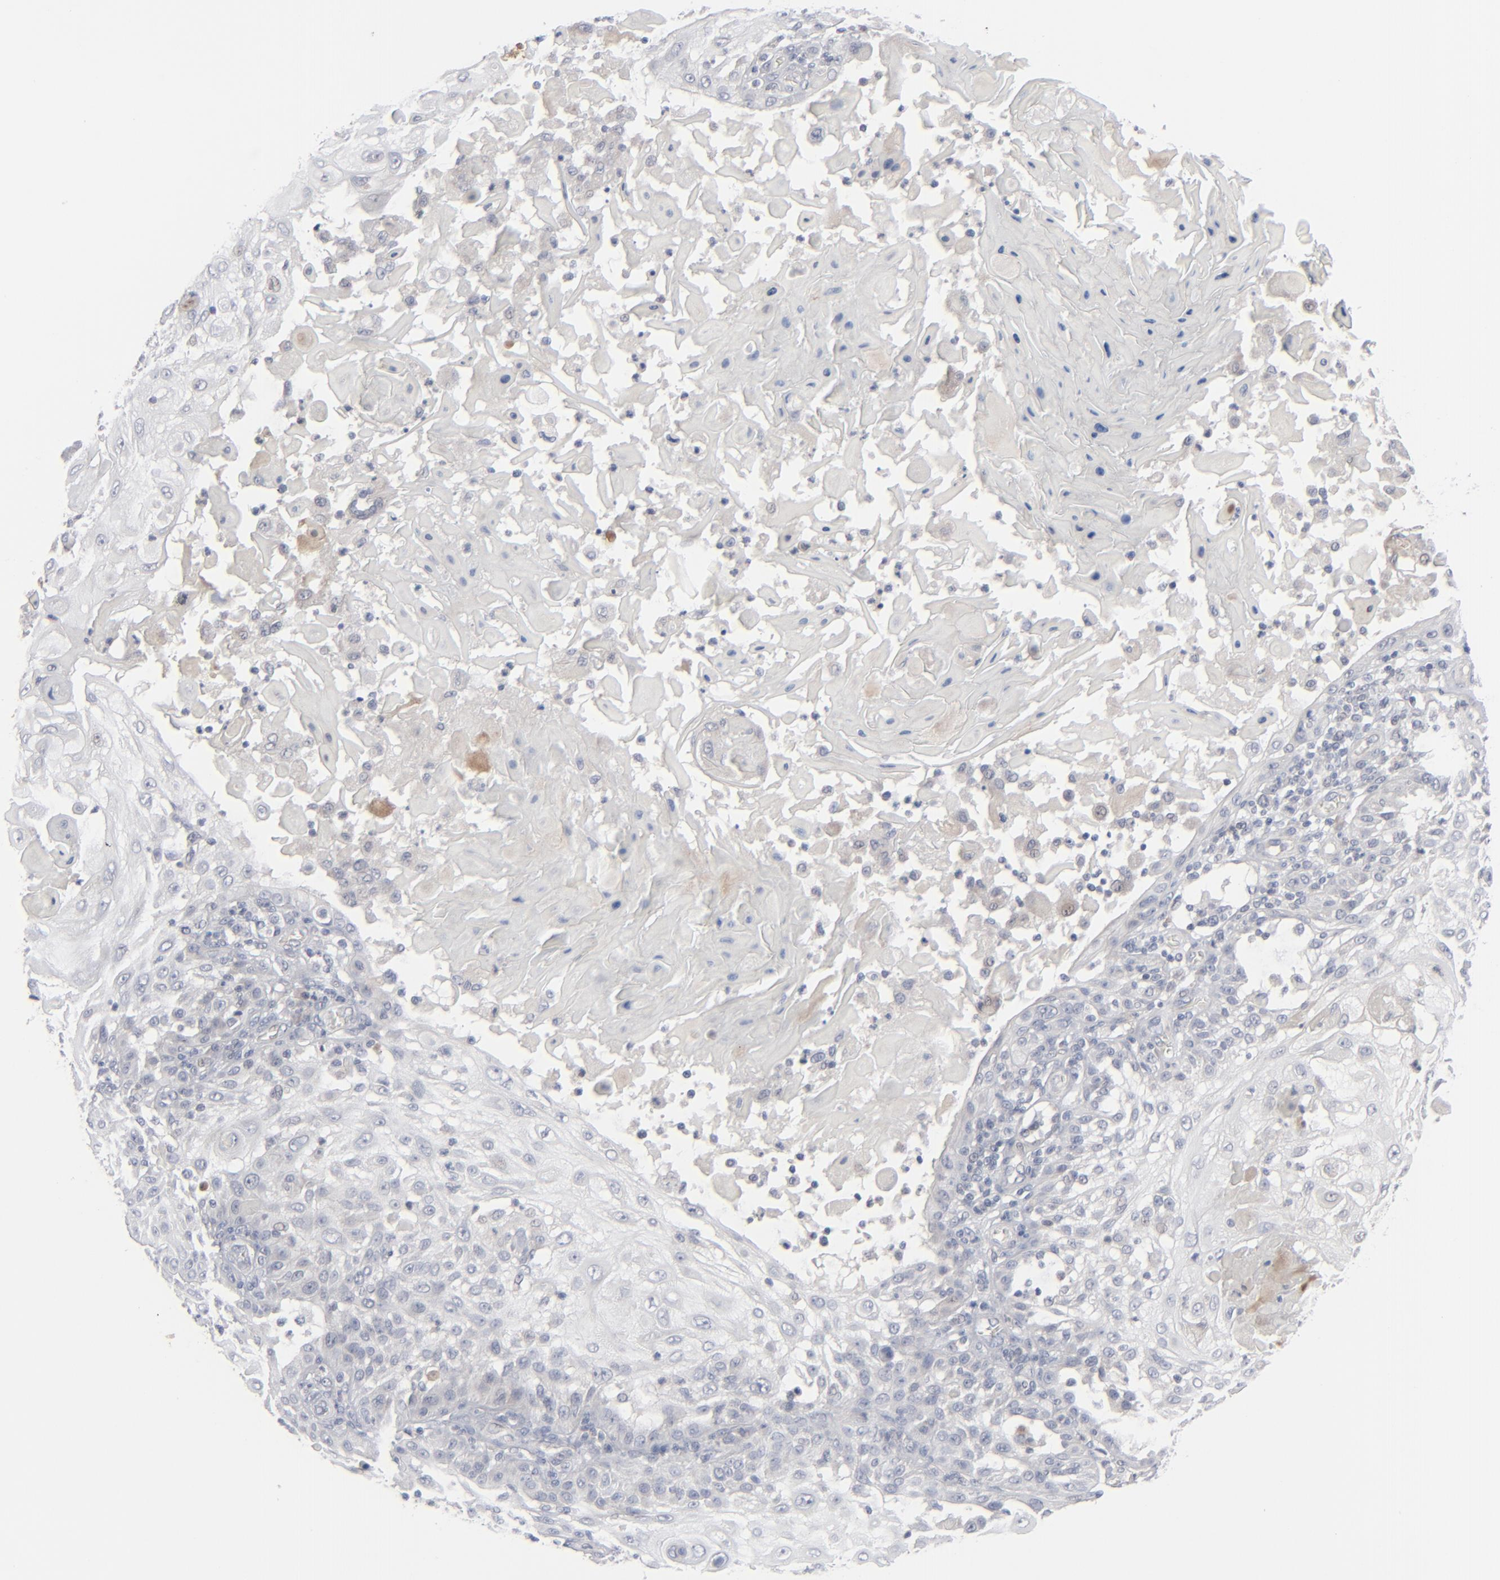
{"staining": {"intensity": "negative", "quantity": "none", "location": "none"}, "tissue": "skin cancer", "cell_type": "Tumor cells", "image_type": "cancer", "snomed": [{"axis": "morphology", "description": "Squamous cell carcinoma, NOS"}, {"axis": "topography", "description": "Skin"}], "caption": "Histopathology image shows no protein staining in tumor cells of skin cancer tissue.", "gene": "POF1B", "patient": {"sex": "female", "age": 89}}